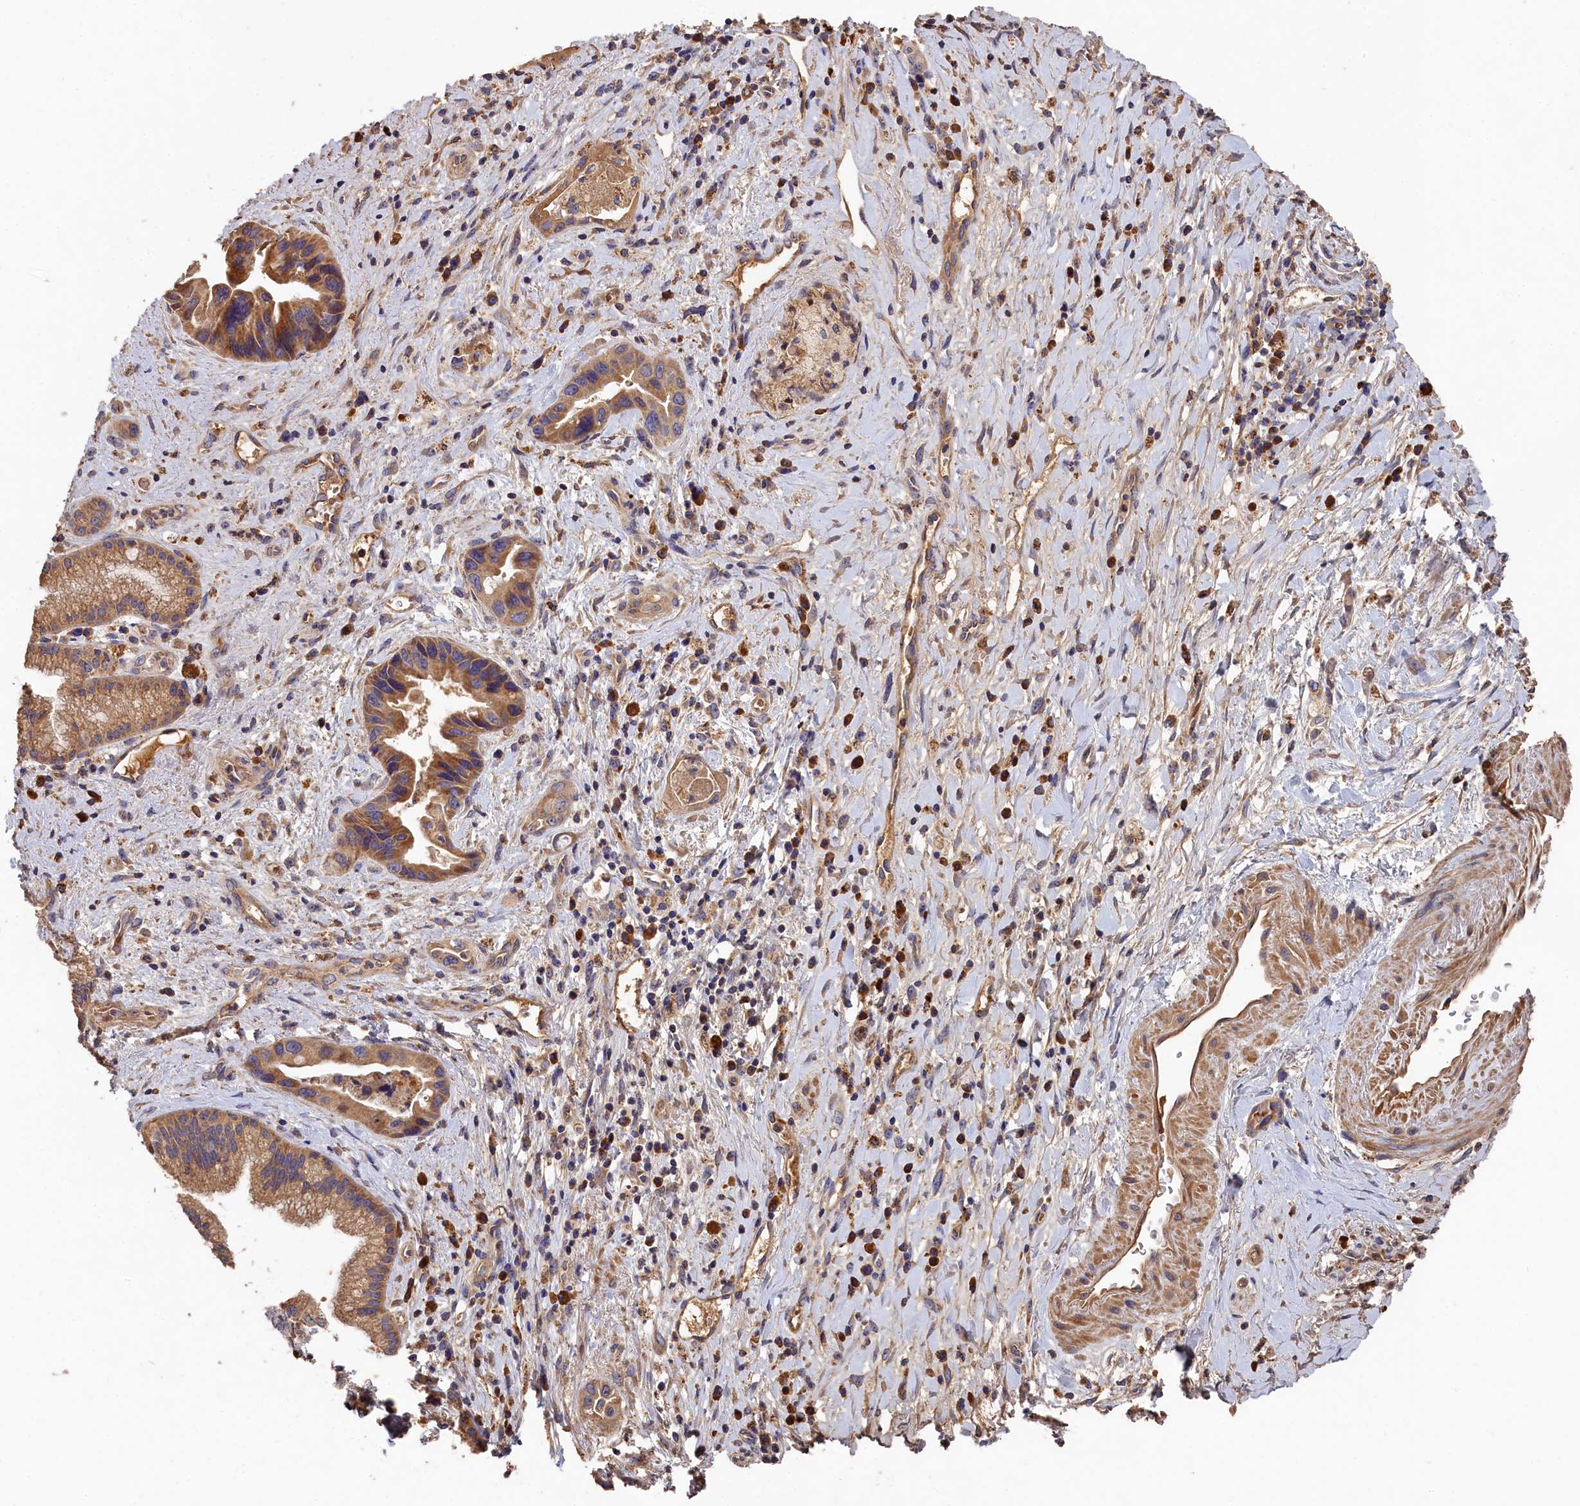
{"staining": {"intensity": "moderate", "quantity": "25%-75%", "location": "cytoplasmic/membranous"}, "tissue": "pancreatic cancer", "cell_type": "Tumor cells", "image_type": "cancer", "snomed": [{"axis": "morphology", "description": "Adenocarcinoma, NOS"}, {"axis": "topography", "description": "Pancreas"}], "caption": "Moderate cytoplasmic/membranous positivity is present in approximately 25%-75% of tumor cells in pancreatic cancer (adenocarcinoma).", "gene": "DHRS11", "patient": {"sex": "female", "age": 77}}